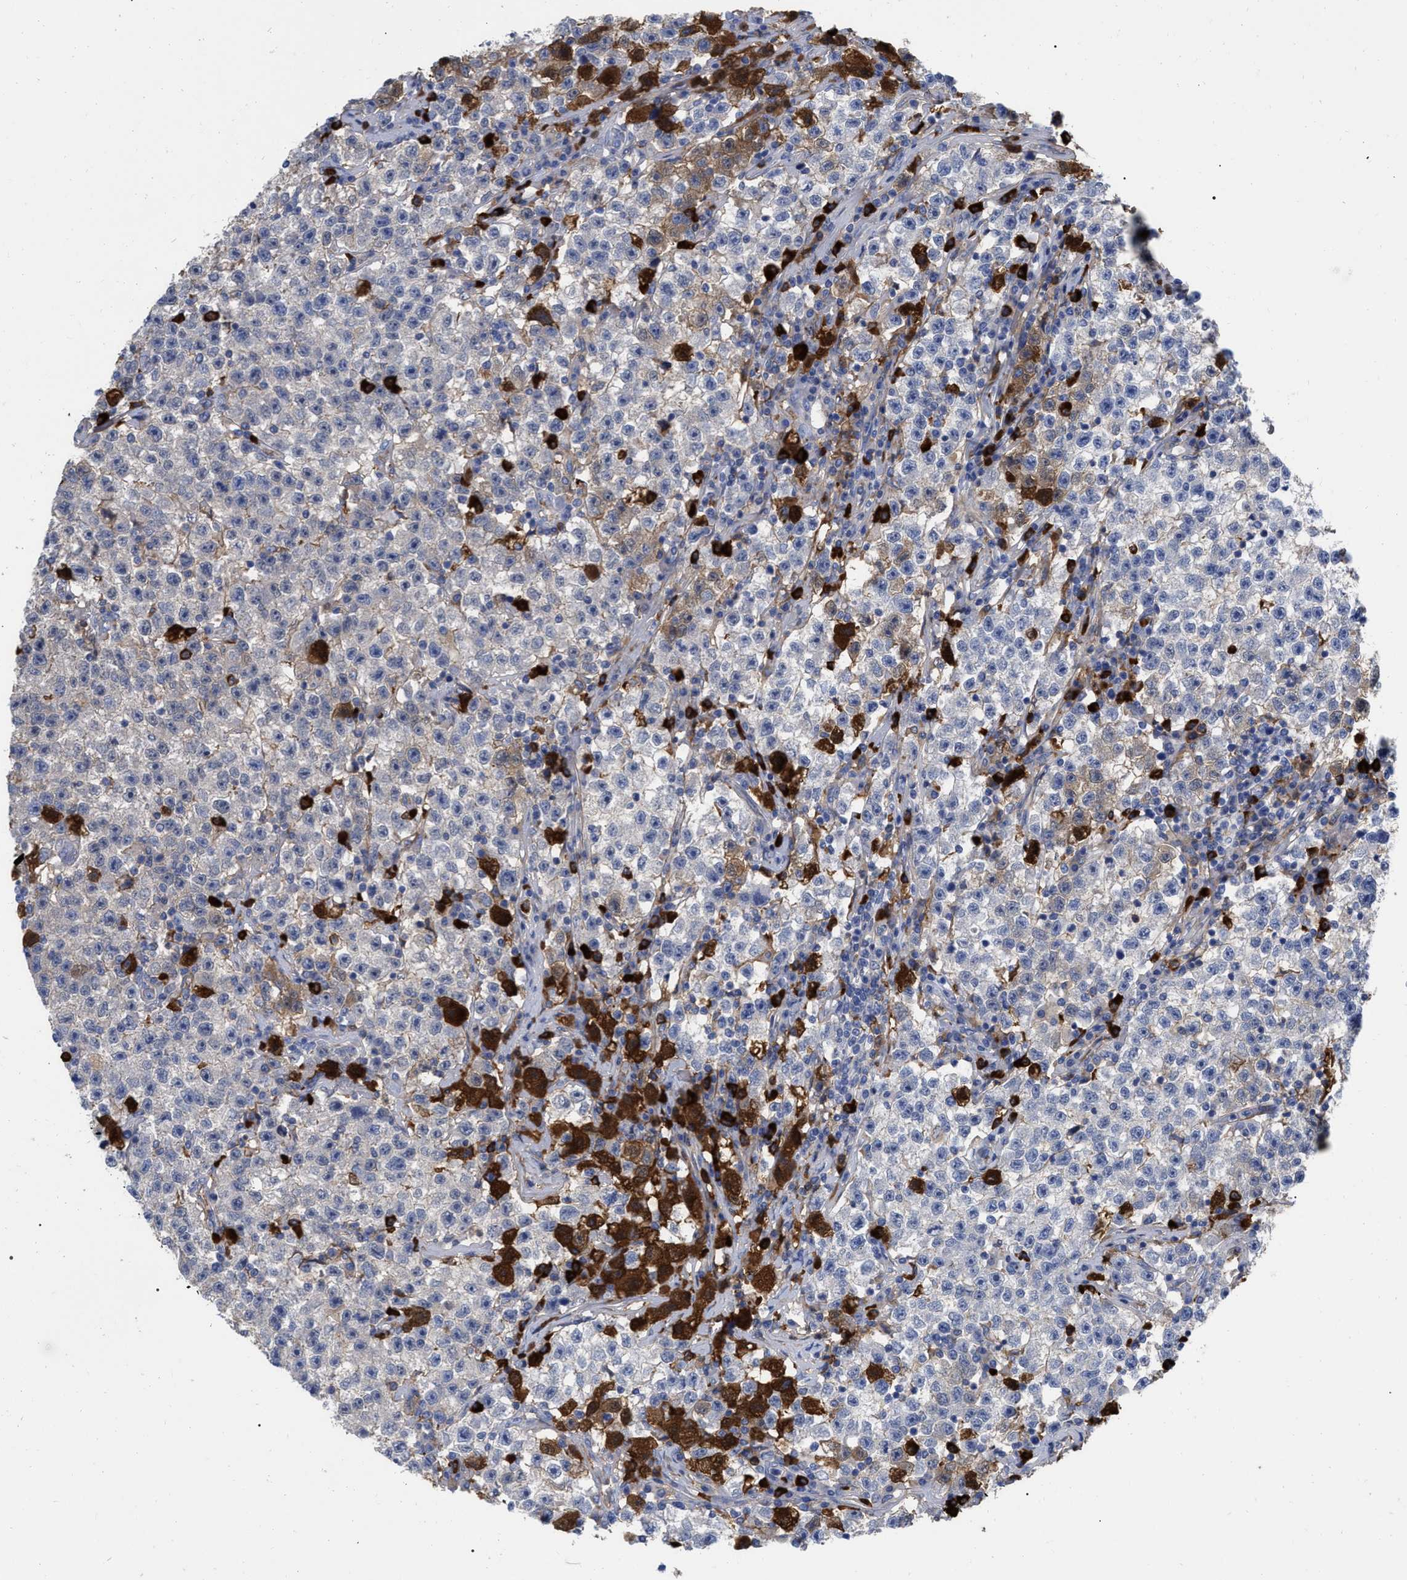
{"staining": {"intensity": "moderate", "quantity": "<25%", "location": "cytoplasmic/membranous"}, "tissue": "testis cancer", "cell_type": "Tumor cells", "image_type": "cancer", "snomed": [{"axis": "morphology", "description": "Seminoma, NOS"}, {"axis": "topography", "description": "Testis"}], "caption": "Testis cancer tissue exhibits moderate cytoplasmic/membranous expression in about <25% of tumor cells, visualized by immunohistochemistry. (DAB (3,3'-diaminobenzidine) IHC, brown staining for protein, blue staining for nuclei).", "gene": "IGHV5-51", "patient": {"sex": "male", "age": 22}}